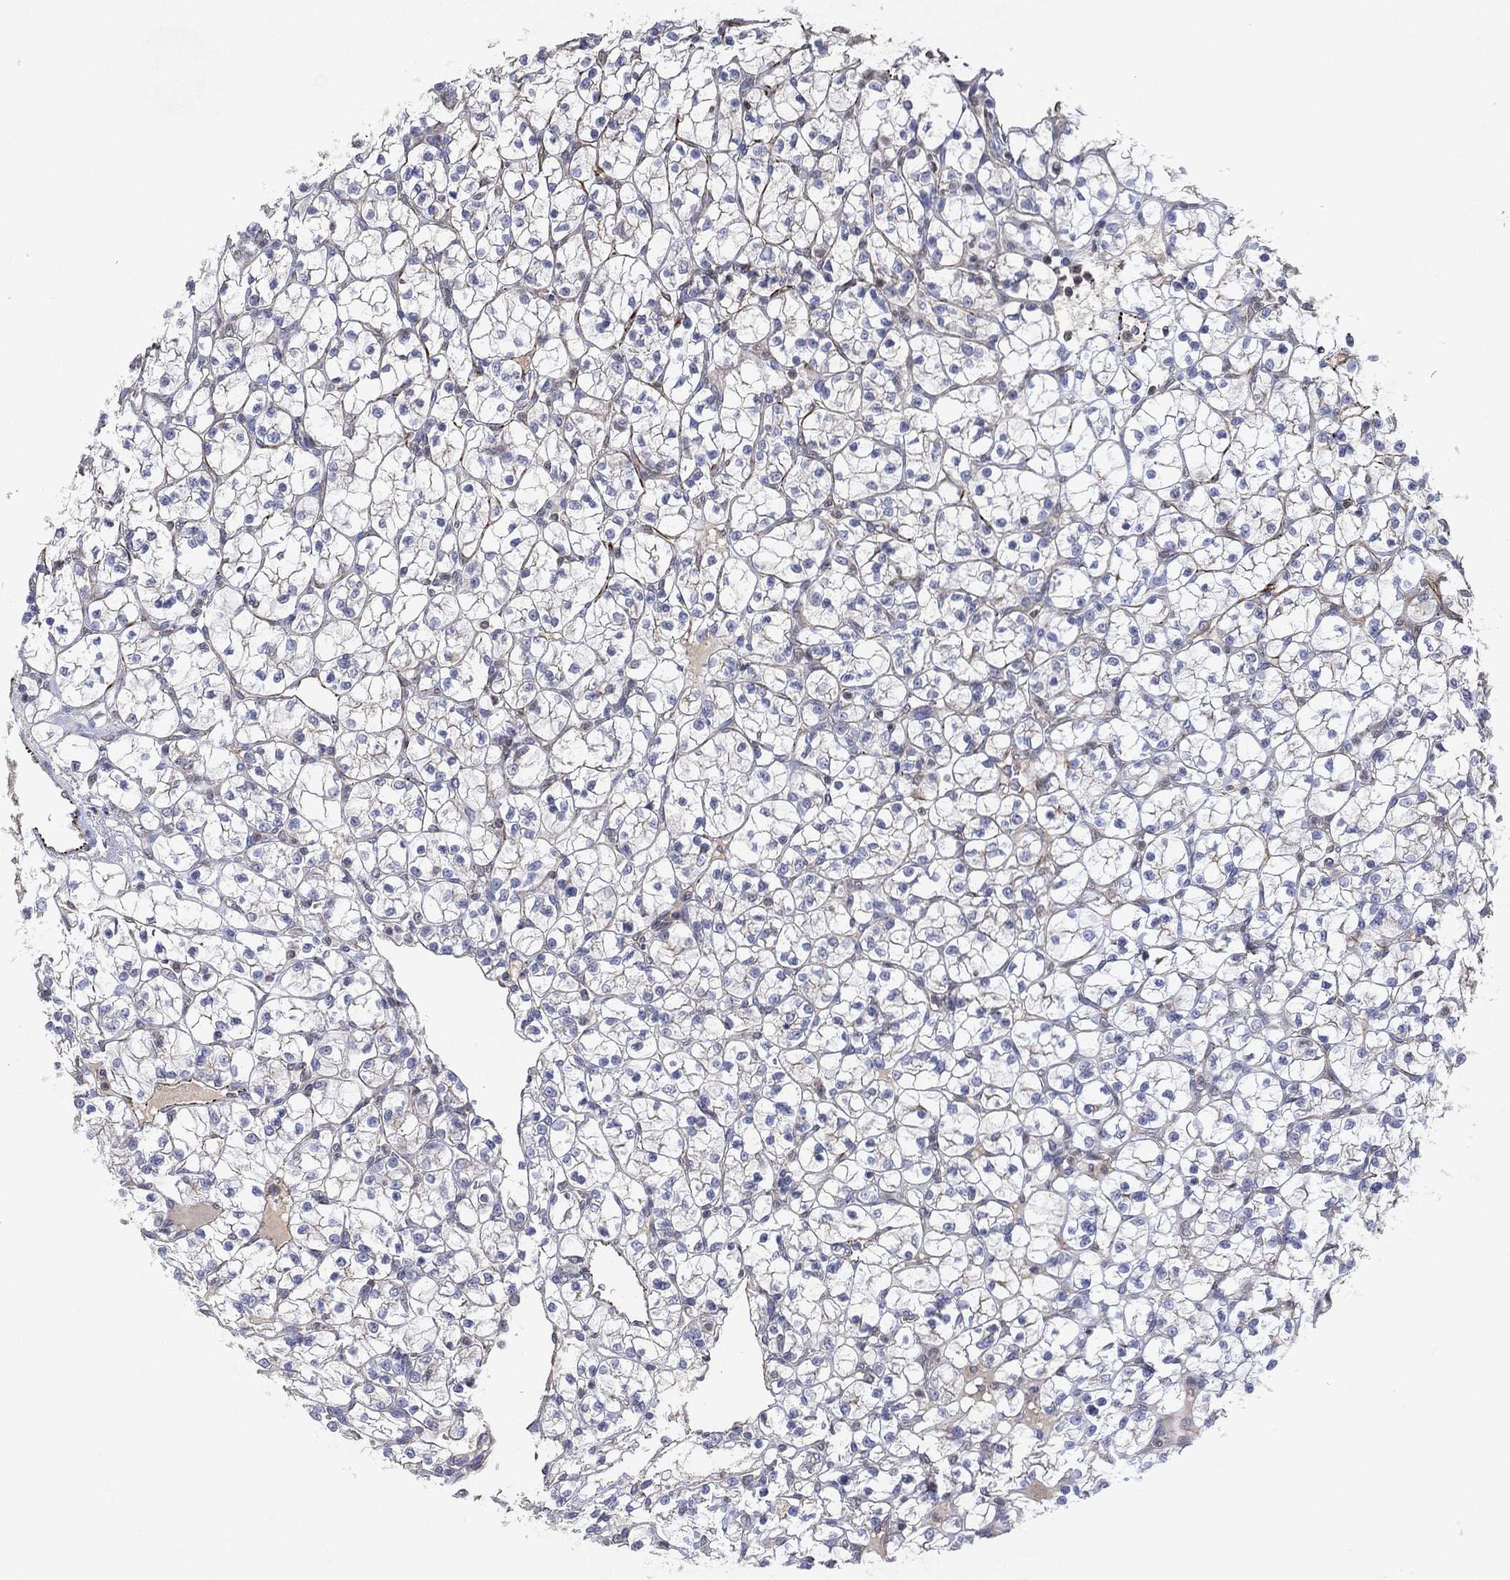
{"staining": {"intensity": "negative", "quantity": "none", "location": "none"}, "tissue": "renal cancer", "cell_type": "Tumor cells", "image_type": "cancer", "snomed": [{"axis": "morphology", "description": "Adenocarcinoma, NOS"}, {"axis": "topography", "description": "Kidney"}], "caption": "An image of human renal cancer (adenocarcinoma) is negative for staining in tumor cells.", "gene": "FLI1", "patient": {"sex": "female", "age": 89}}